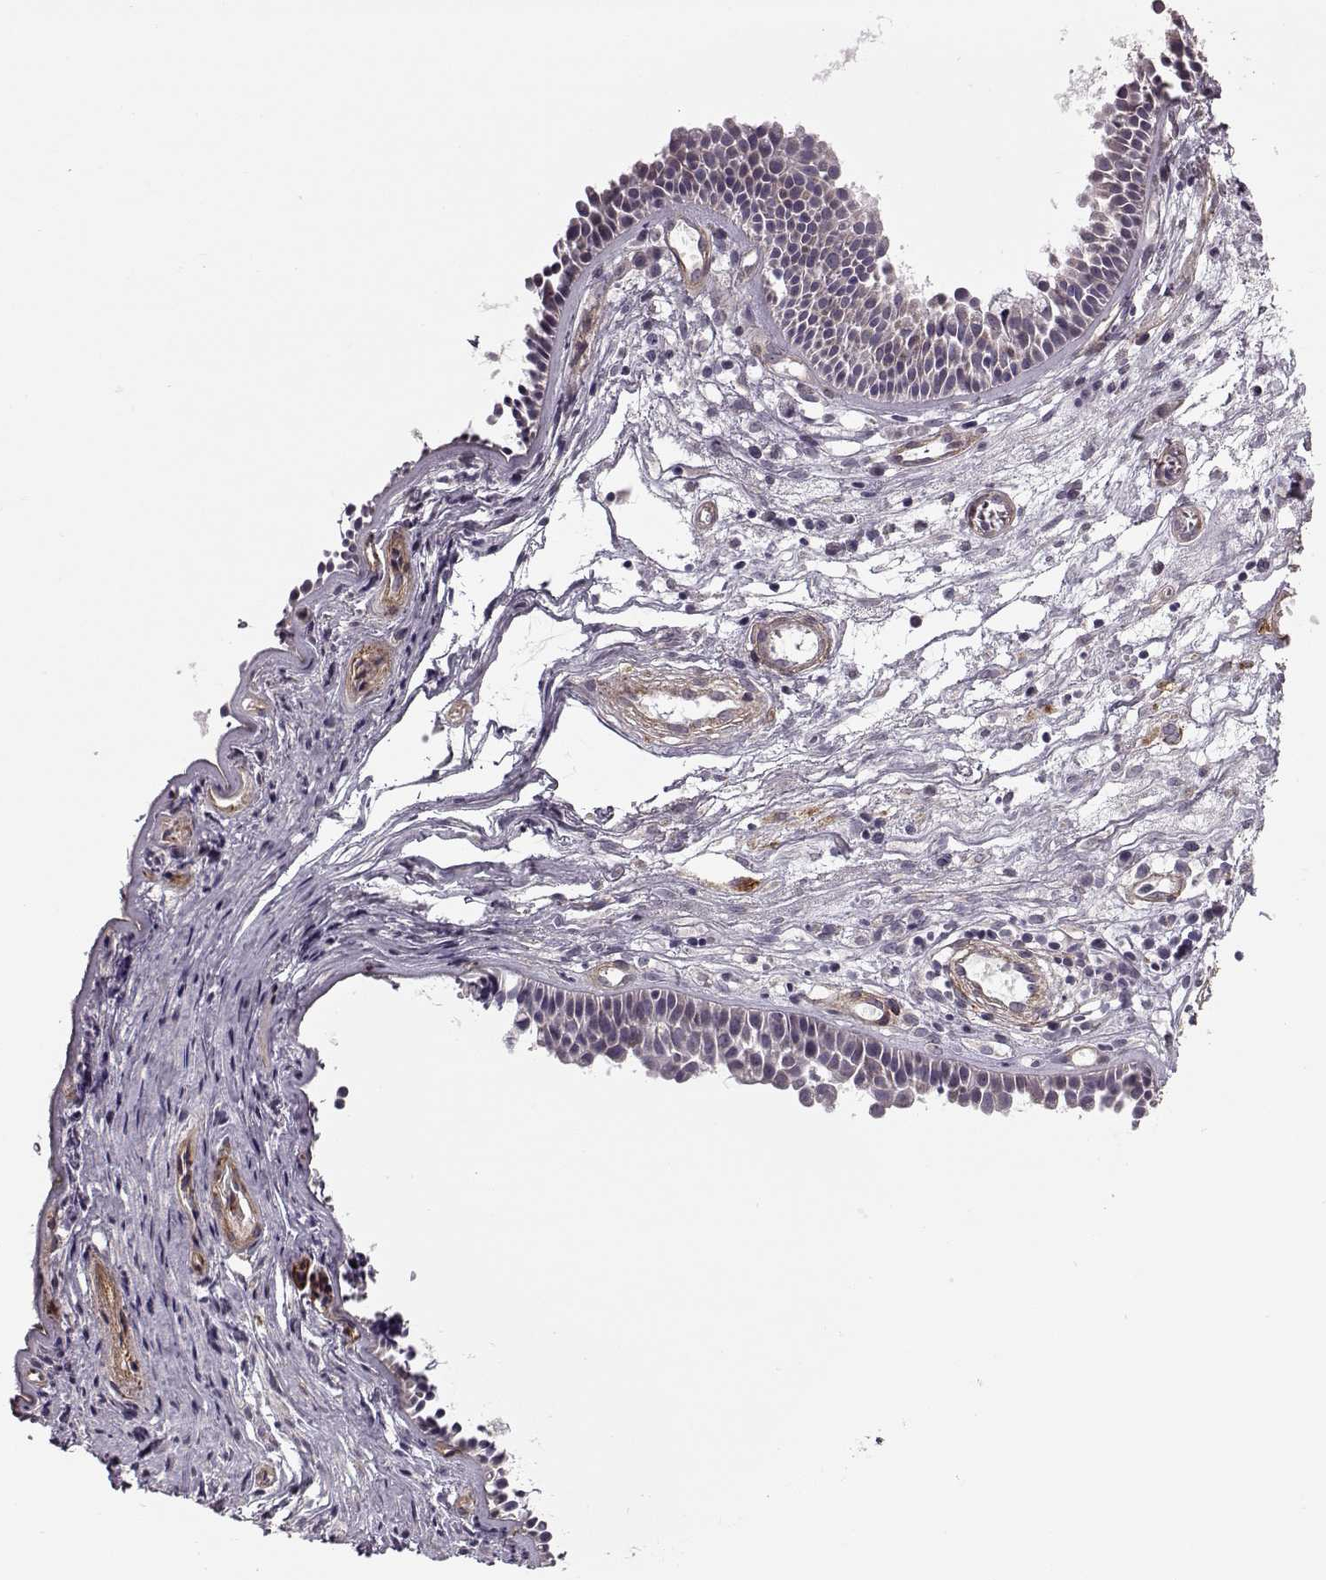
{"staining": {"intensity": "negative", "quantity": "none", "location": "none"}, "tissue": "nasopharynx", "cell_type": "Respiratory epithelial cells", "image_type": "normal", "snomed": [{"axis": "morphology", "description": "Normal tissue, NOS"}, {"axis": "topography", "description": "Nasopharynx"}], "caption": "Respiratory epithelial cells show no significant protein staining in unremarkable nasopharynx.", "gene": "LAMB2", "patient": {"sex": "male", "age": 31}}